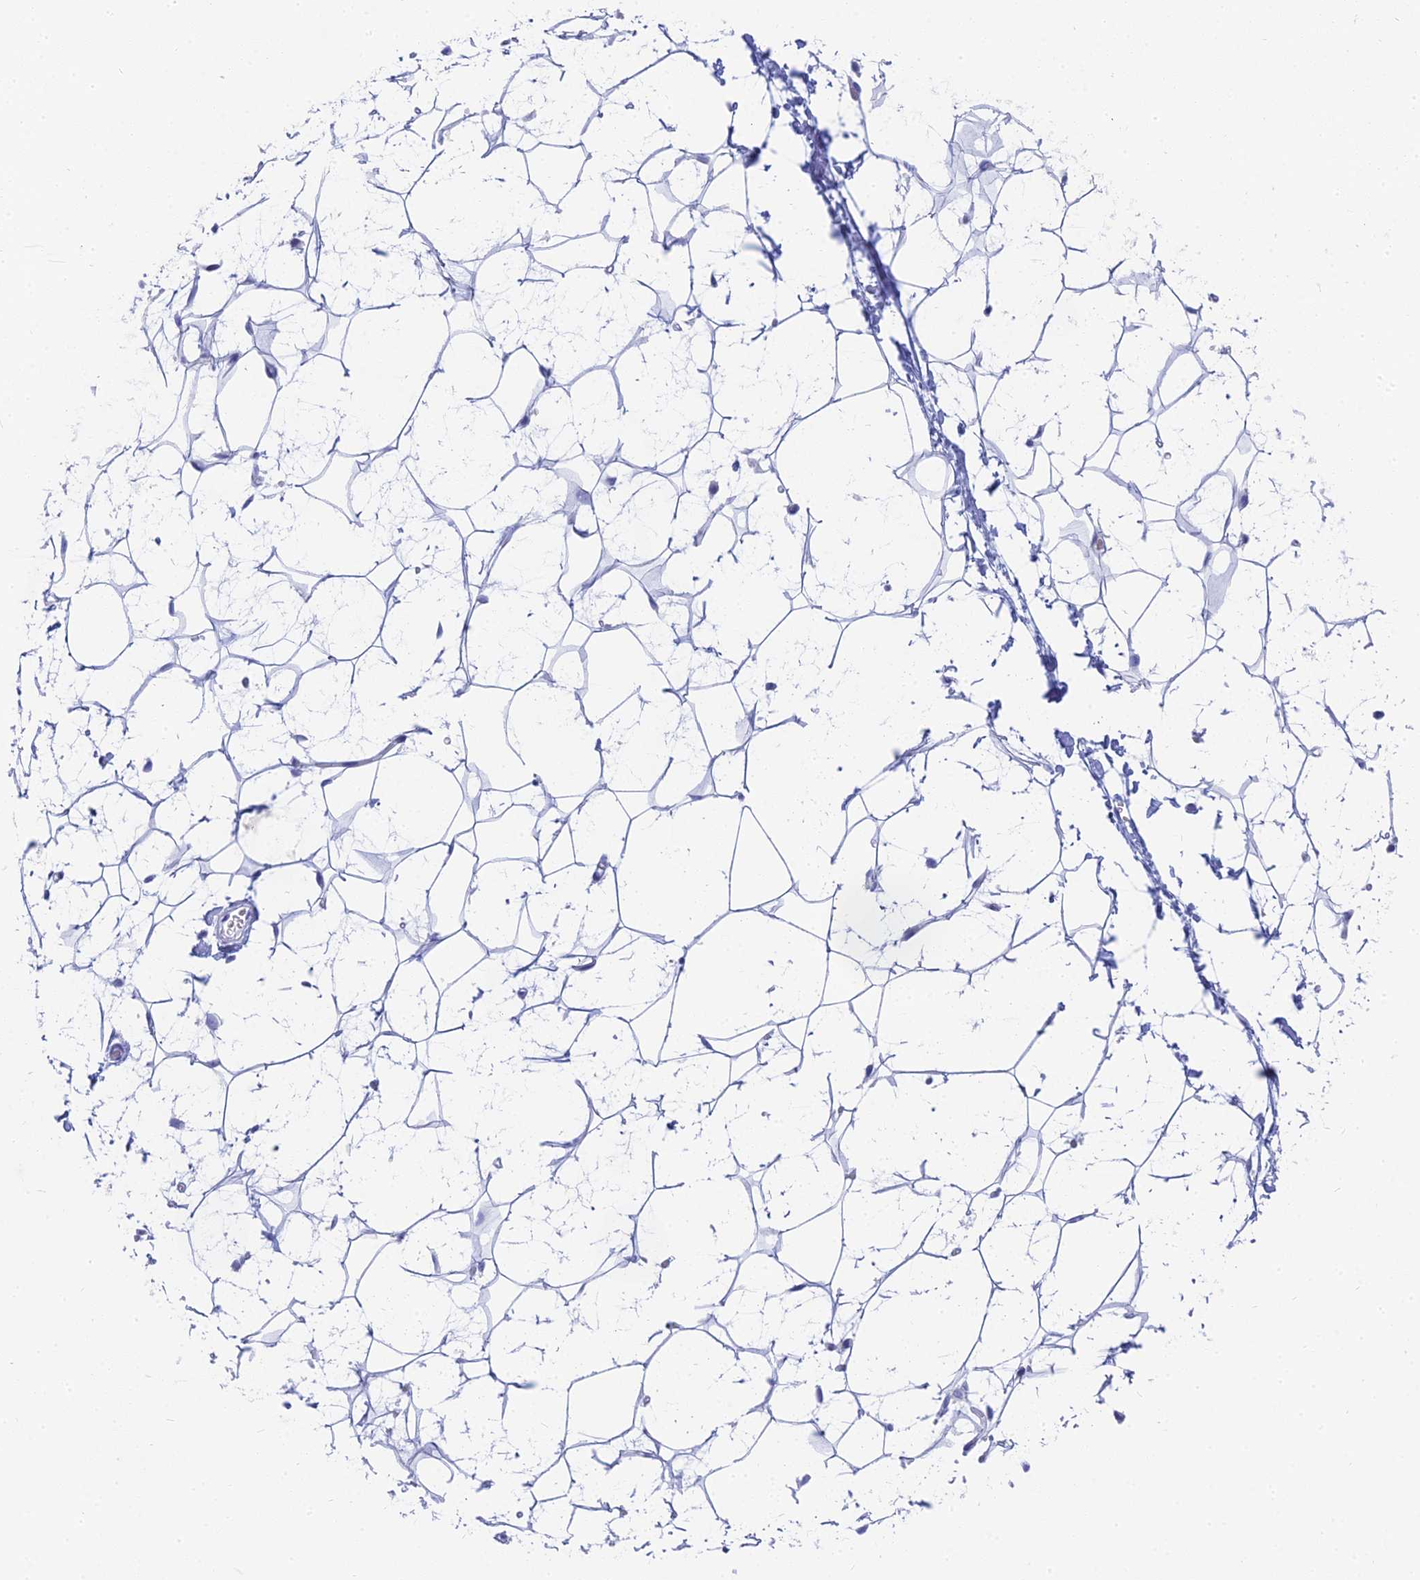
{"staining": {"intensity": "negative", "quantity": "none", "location": "none"}, "tissue": "adipose tissue", "cell_type": "Adipocytes", "image_type": "normal", "snomed": [{"axis": "morphology", "description": "Normal tissue, NOS"}, {"axis": "topography", "description": "Breast"}], "caption": "Immunohistochemistry photomicrograph of unremarkable human adipose tissue stained for a protein (brown), which reveals no expression in adipocytes.", "gene": "SLC36A2", "patient": {"sex": "female", "age": 26}}